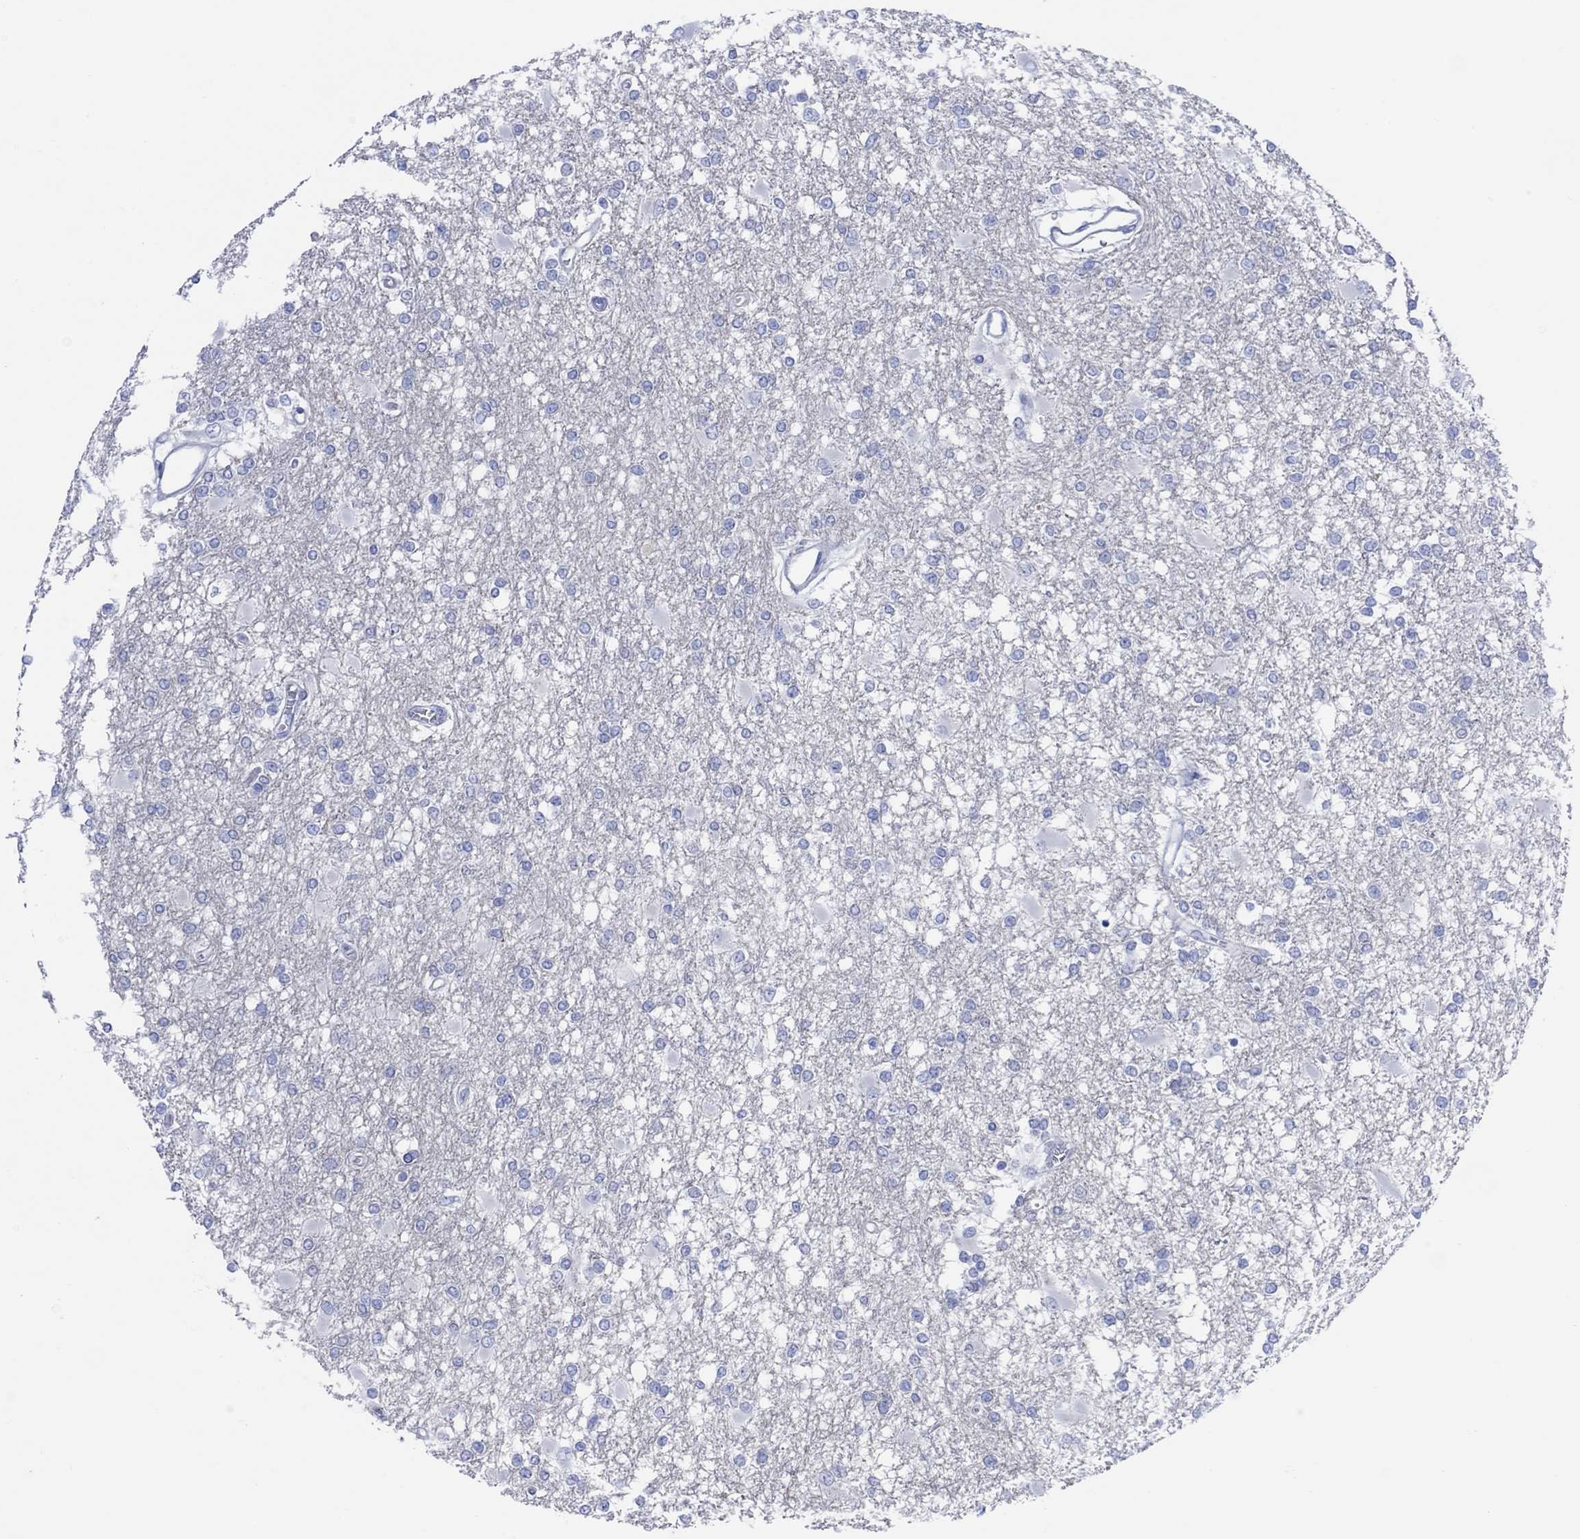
{"staining": {"intensity": "negative", "quantity": "none", "location": "none"}, "tissue": "glioma", "cell_type": "Tumor cells", "image_type": "cancer", "snomed": [{"axis": "morphology", "description": "Glioma, malignant, High grade"}, {"axis": "topography", "description": "Cerebral cortex"}], "caption": "High magnification brightfield microscopy of glioma stained with DAB (brown) and counterstained with hematoxylin (blue): tumor cells show no significant staining. (DAB (3,3'-diaminobenzidine) immunohistochemistry (IHC) visualized using brightfield microscopy, high magnification).", "gene": "TLDC2", "patient": {"sex": "male", "age": 79}}